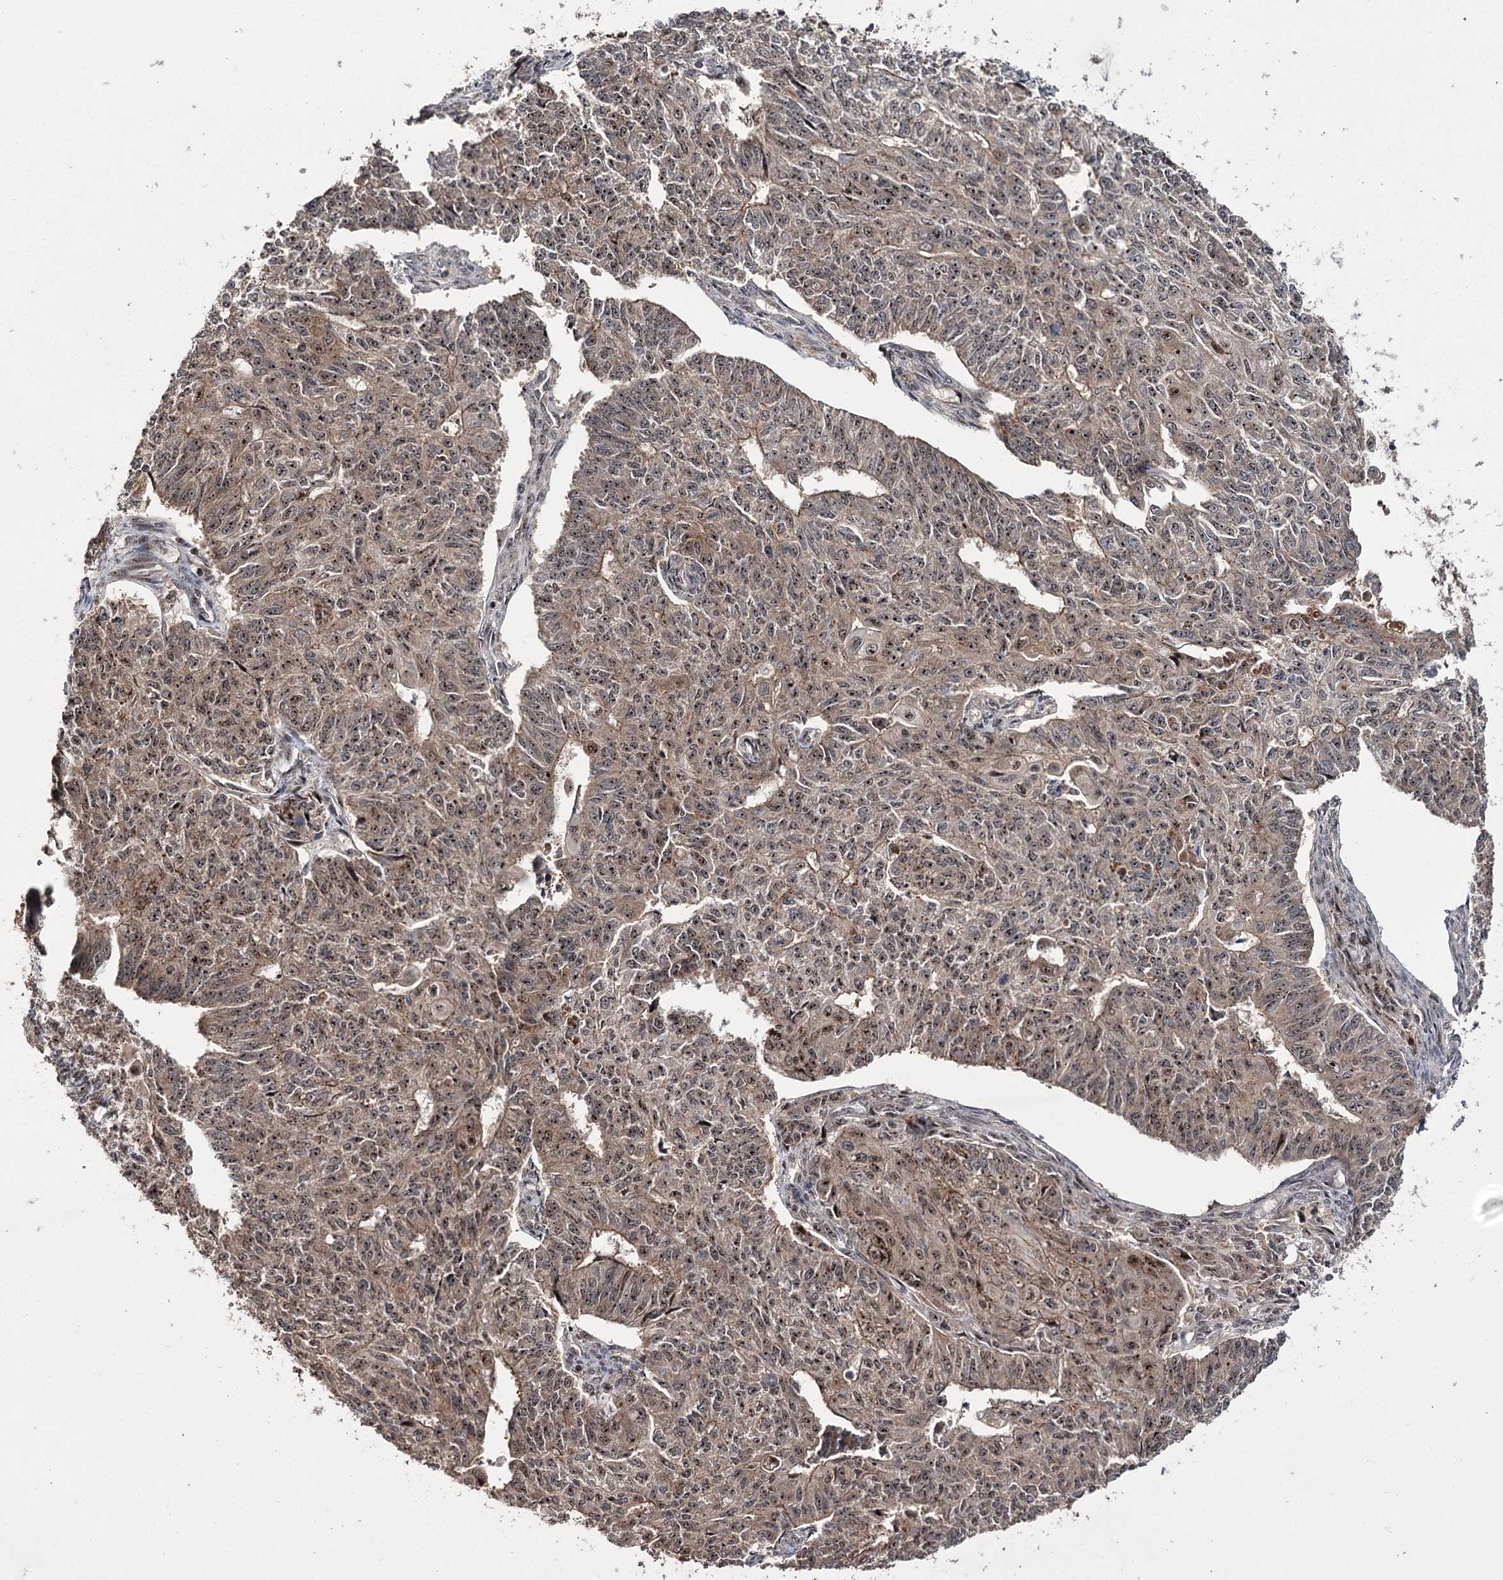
{"staining": {"intensity": "moderate", "quantity": ">75%", "location": "cytoplasmic/membranous,nuclear"}, "tissue": "endometrial cancer", "cell_type": "Tumor cells", "image_type": "cancer", "snomed": [{"axis": "morphology", "description": "Adenocarcinoma, NOS"}, {"axis": "topography", "description": "Endometrium"}], "caption": "Immunohistochemical staining of endometrial cancer (adenocarcinoma) exhibits medium levels of moderate cytoplasmic/membranous and nuclear protein expression in approximately >75% of tumor cells.", "gene": "MKNK2", "patient": {"sex": "female", "age": 32}}